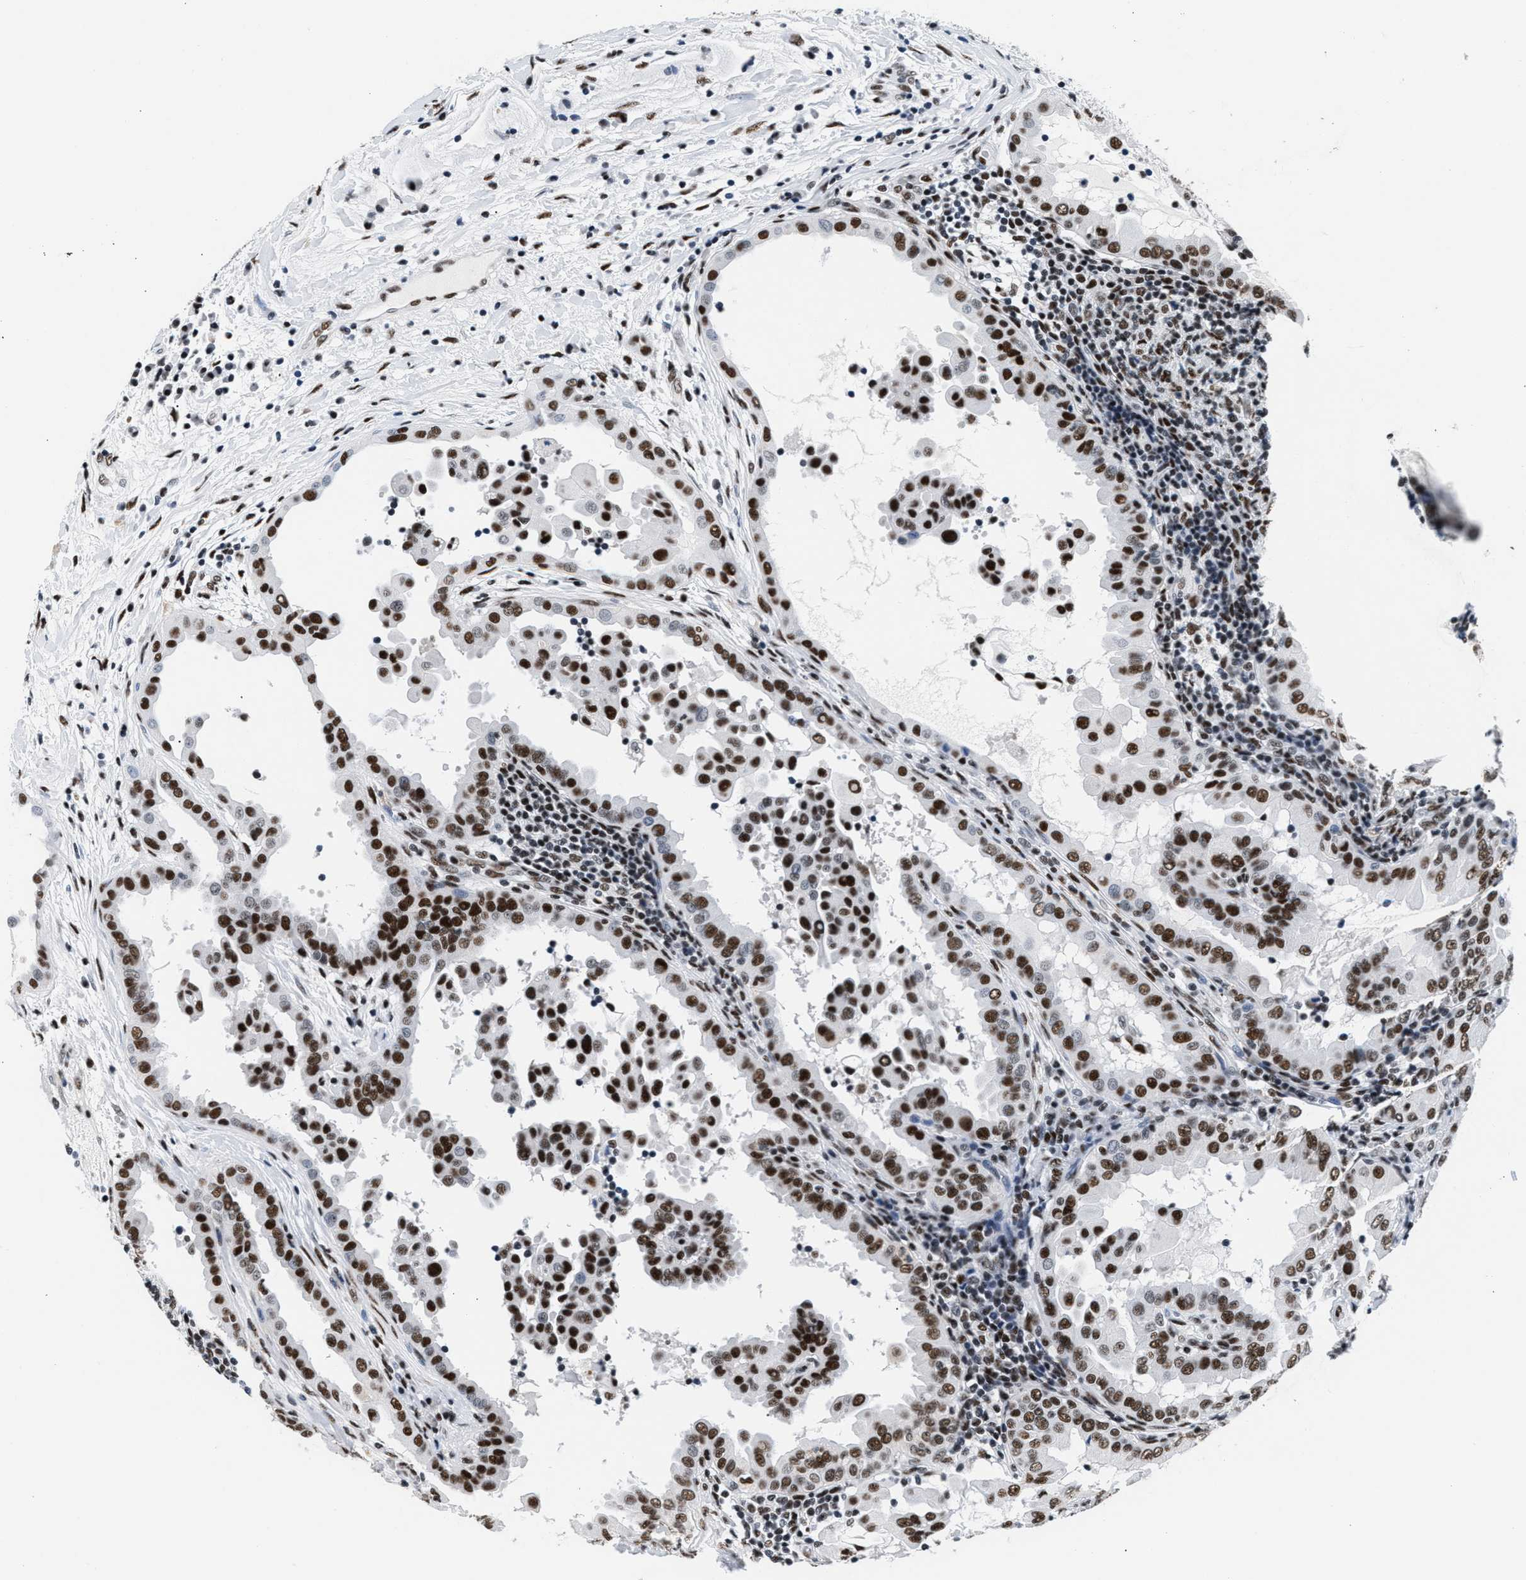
{"staining": {"intensity": "strong", "quantity": ">75%", "location": "nuclear"}, "tissue": "thyroid cancer", "cell_type": "Tumor cells", "image_type": "cancer", "snomed": [{"axis": "morphology", "description": "Papillary adenocarcinoma, NOS"}, {"axis": "topography", "description": "Thyroid gland"}], "caption": "Approximately >75% of tumor cells in human thyroid papillary adenocarcinoma exhibit strong nuclear protein positivity as visualized by brown immunohistochemical staining.", "gene": "RAD50", "patient": {"sex": "male", "age": 33}}